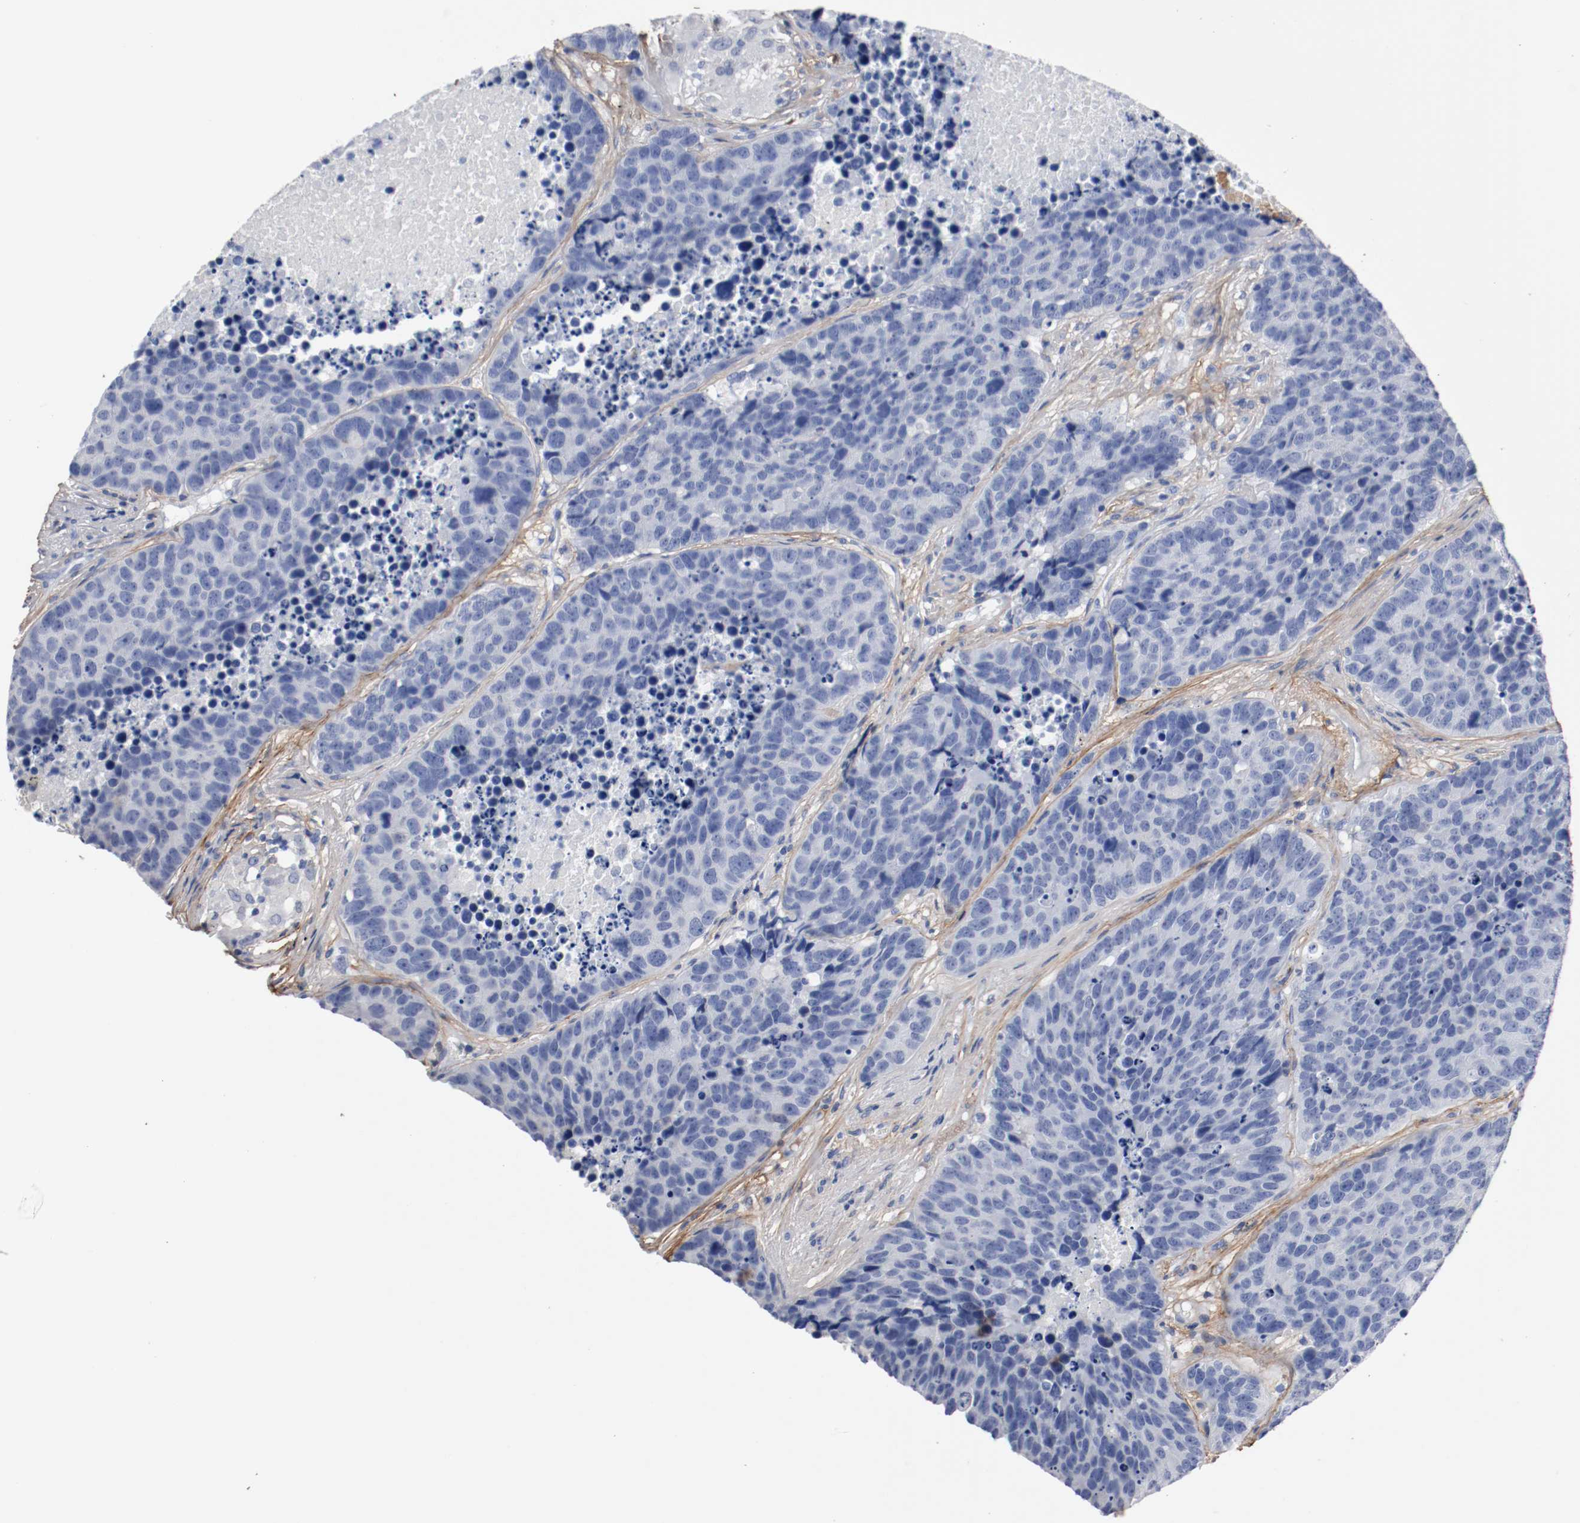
{"staining": {"intensity": "negative", "quantity": "none", "location": "none"}, "tissue": "carcinoid", "cell_type": "Tumor cells", "image_type": "cancer", "snomed": [{"axis": "morphology", "description": "Carcinoid, malignant, NOS"}, {"axis": "topography", "description": "Lung"}], "caption": "This is an immunohistochemistry (IHC) image of carcinoid. There is no positivity in tumor cells.", "gene": "TNC", "patient": {"sex": "male", "age": 60}}